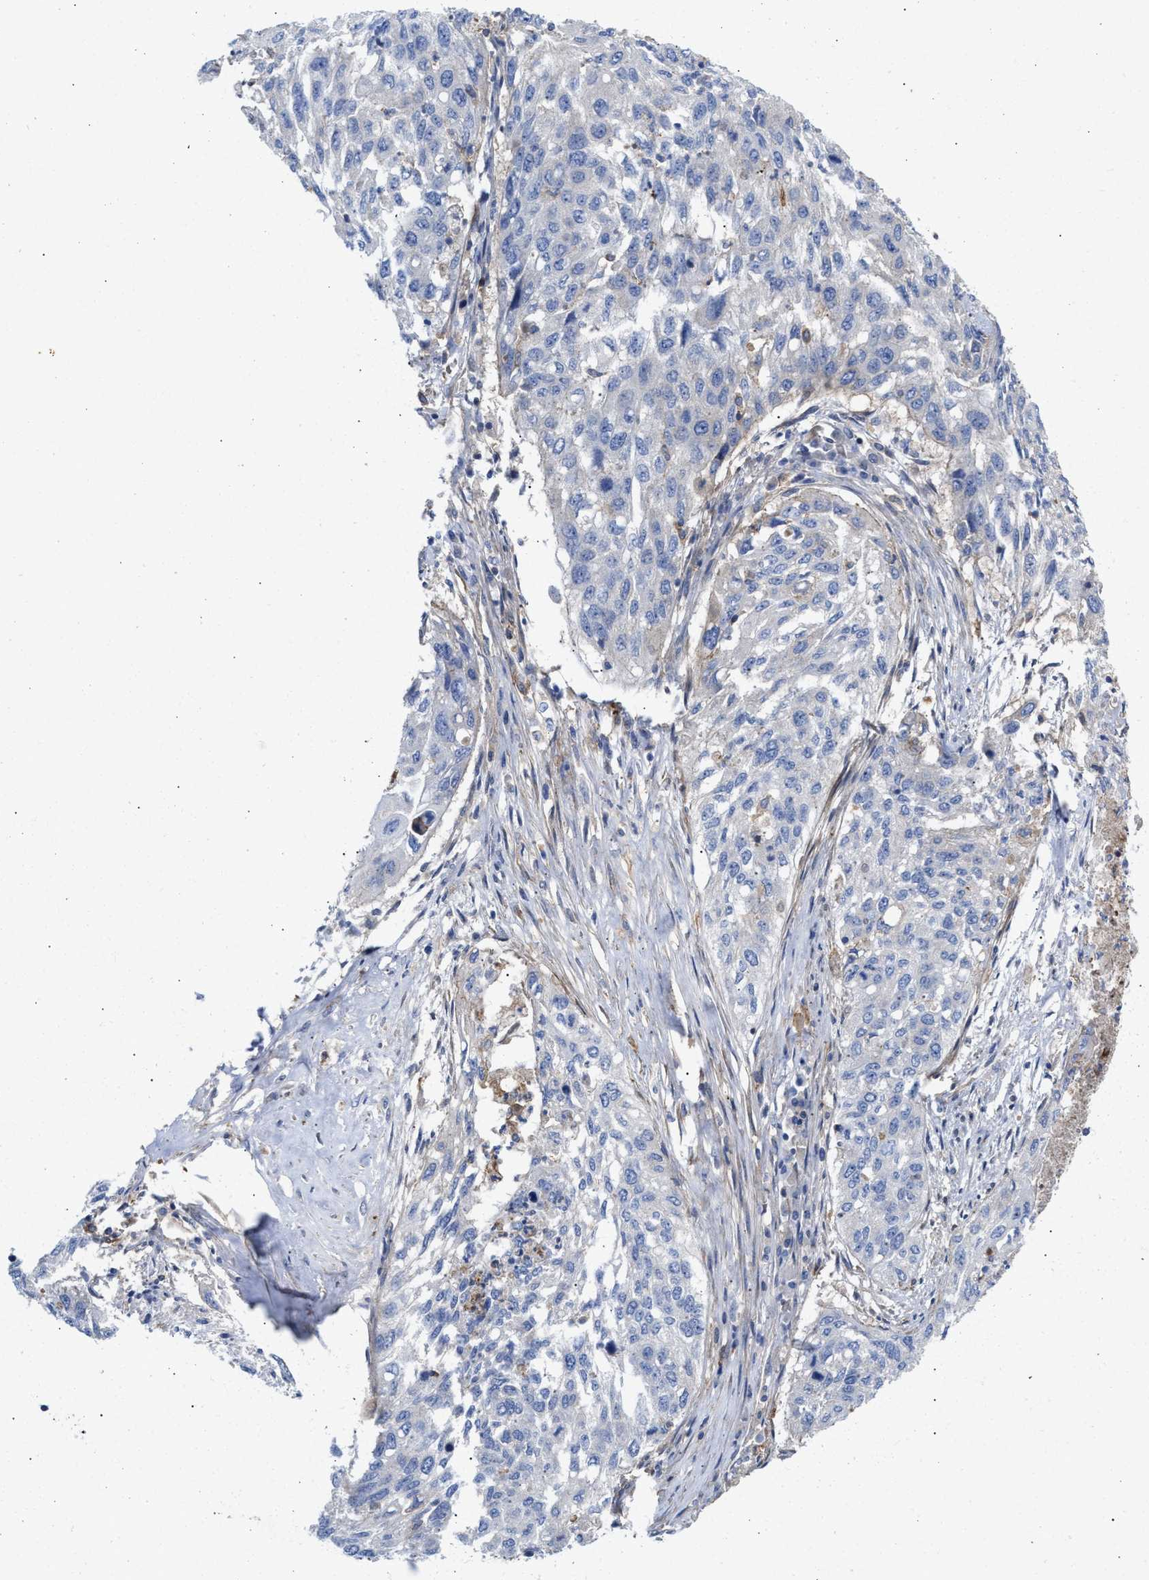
{"staining": {"intensity": "negative", "quantity": "none", "location": "none"}, "tissue": "lung cancer", "cell_type": "Tumor cells", "image_type": "cancer", "snomed": [{"axis": "morphology", "description": "Squamous cell carcinoma, NOS"}, {"axis": "topography", "description": "Lung"}], "caption": "Squamous cell carcinoma (lung) was stained to show a protein in brown. There is no significant positivity in tumor cells.", "gene": "HS3ST5", "patient": {"sex": "female", "age": 63}}